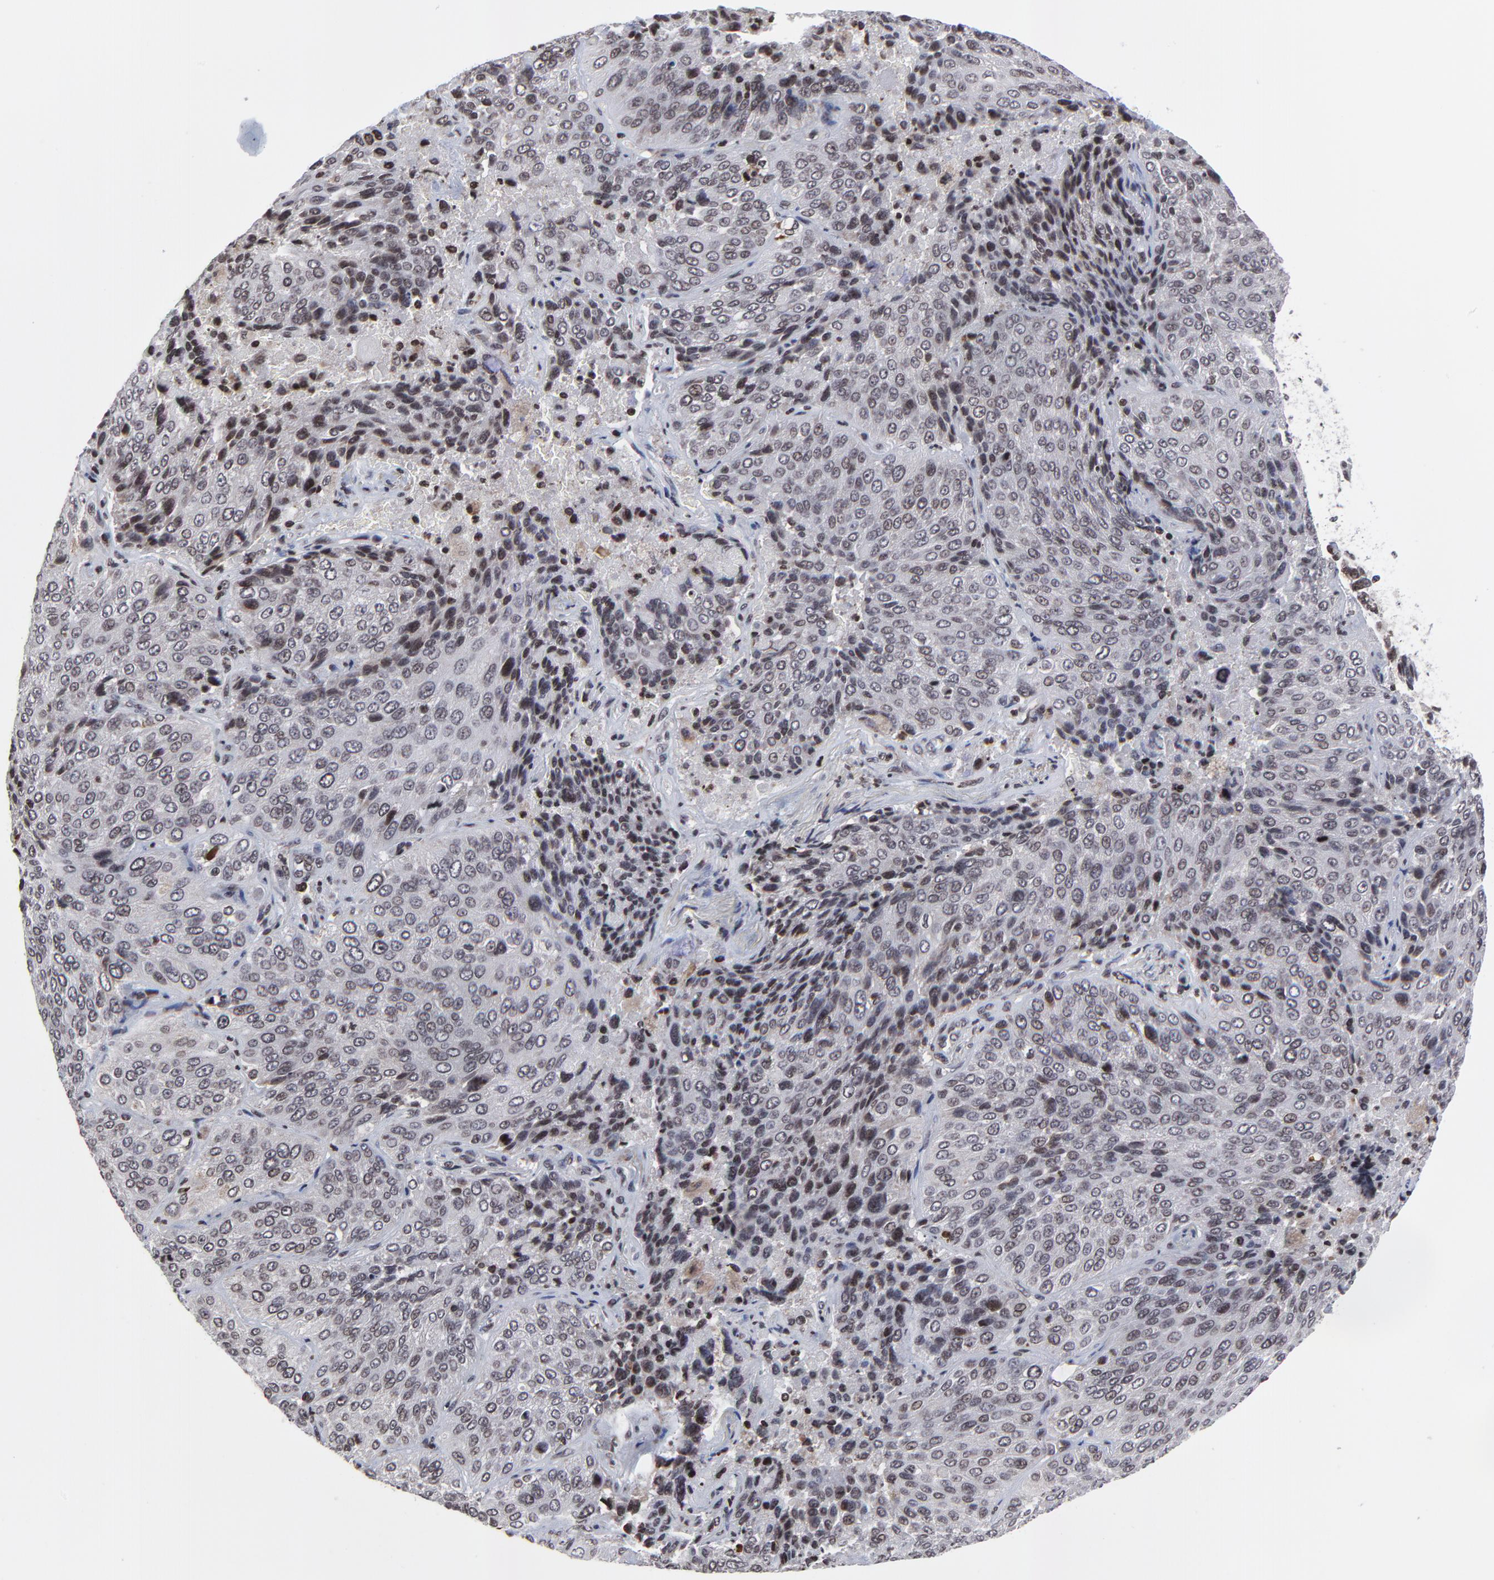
{"staining": {"intensity": "weak", "quantity": ">75%", "location": "nuclear"}, "tissue": "lung cancer", "cell_type": "Tumor cells", "image_type": "cancer", "snomed": [{"axis": "morphology", "description": "Squamous cell carcinoma, NOS"}, {"axis": "topography", "description": "Lung"}], "caption": "There is low levels of weak nuclear positivity in tumor cells of lung cancer (squamous cell carcinoma), as demonstrated by immunohistochemical staining (brown color).", "gene": "ZNF777", "patient": {"sex": "male", "age": 54}}